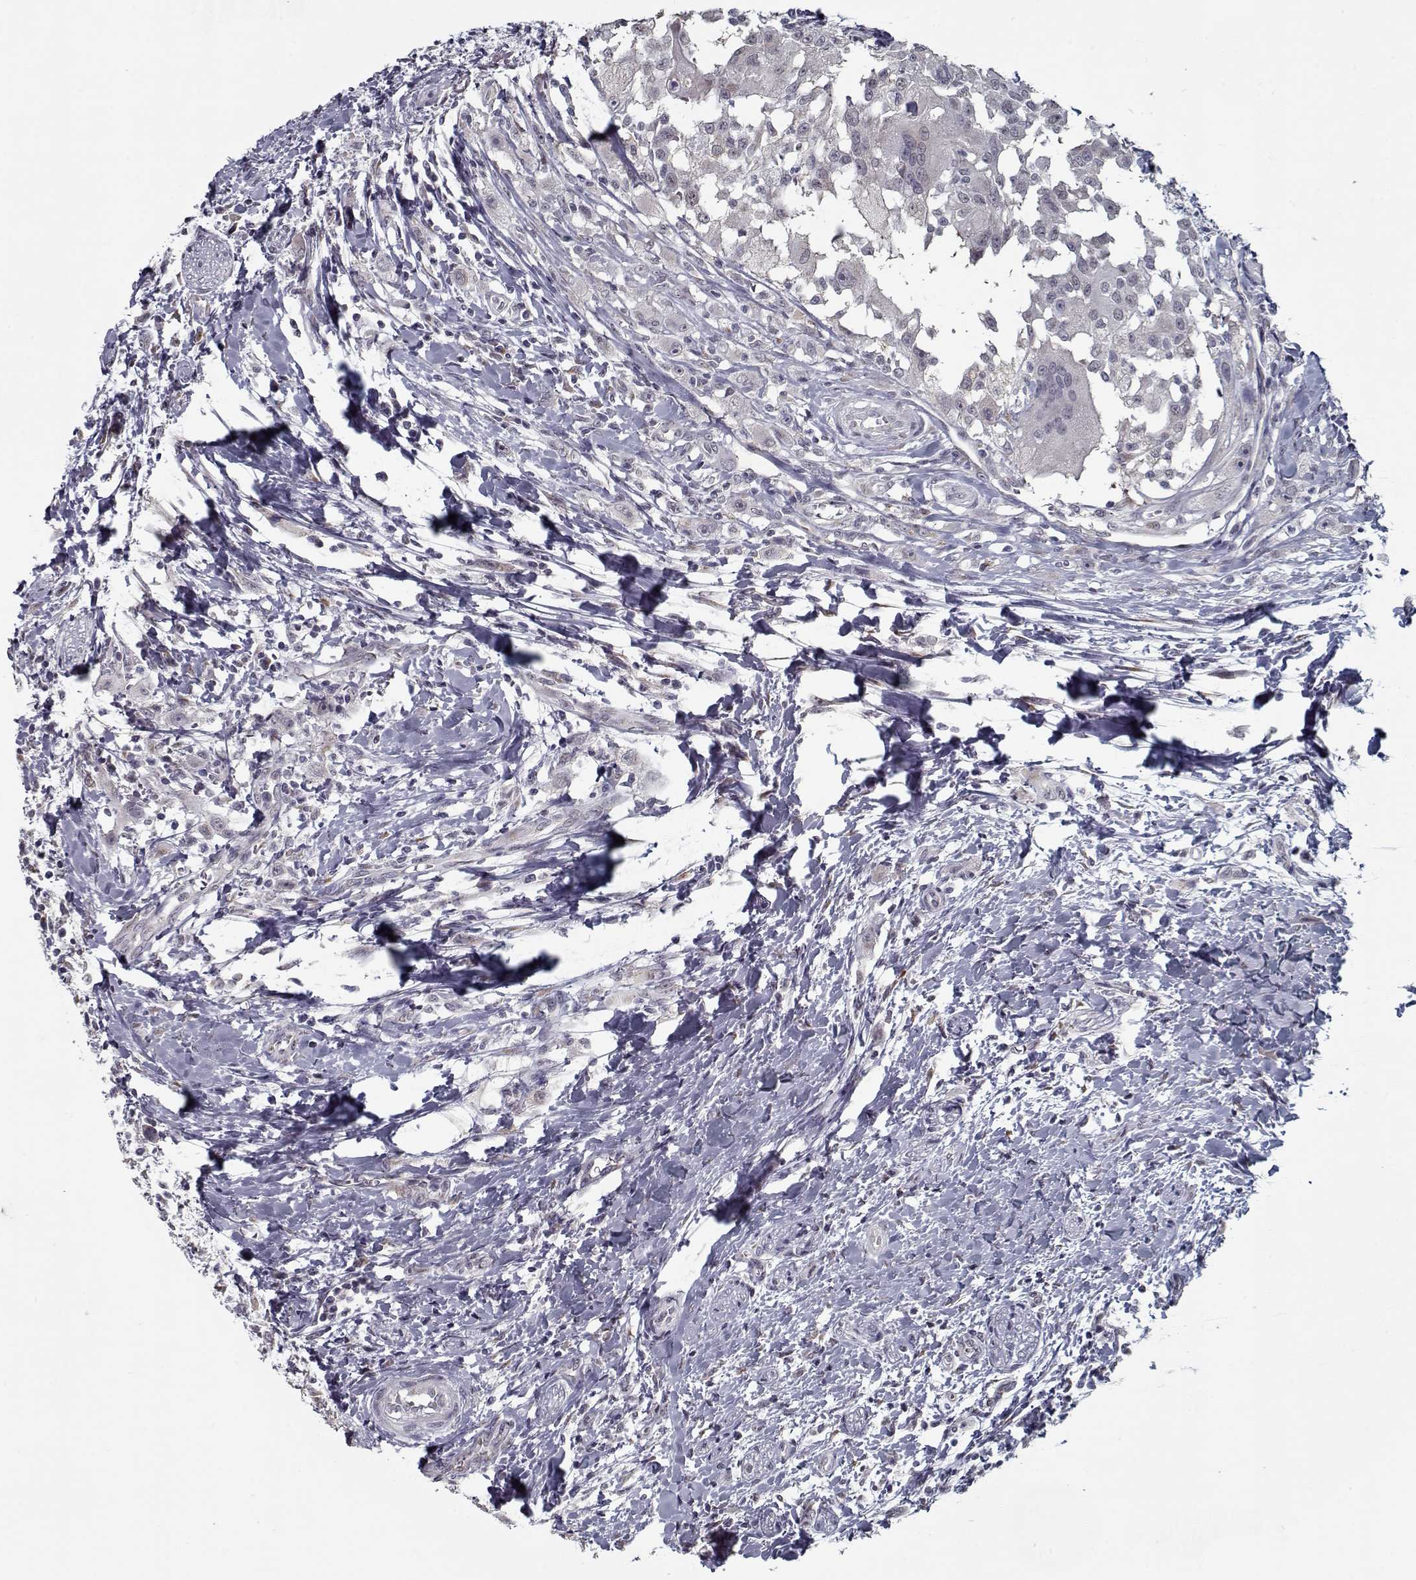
{"staining": {"intensity": "weak", "quantity": "<25%", "location": "cytoplasmic/membranous"}, "tissue": "head and neck cancer", "cell_type": "Tumor cells", "image_type": "cancer", "snomed": [{"axis": "morphology", "description": "Squamous cell carcinoma, NOS"}, {"axis": "morphology", "description": "Squamous cell carcinoma, metastatic, NOS"}, {"axis": "topography", "description": "Oral tissue"}, {"axis": "topography", "description": "Head-Neck"}], "caption": "Micrograph shows no significant protein expression in tumor cells of head and neck metastatic squamous cell carcinoma.", "gene": "SEC16B", "patient": {"sex": "female", "age": 85}}